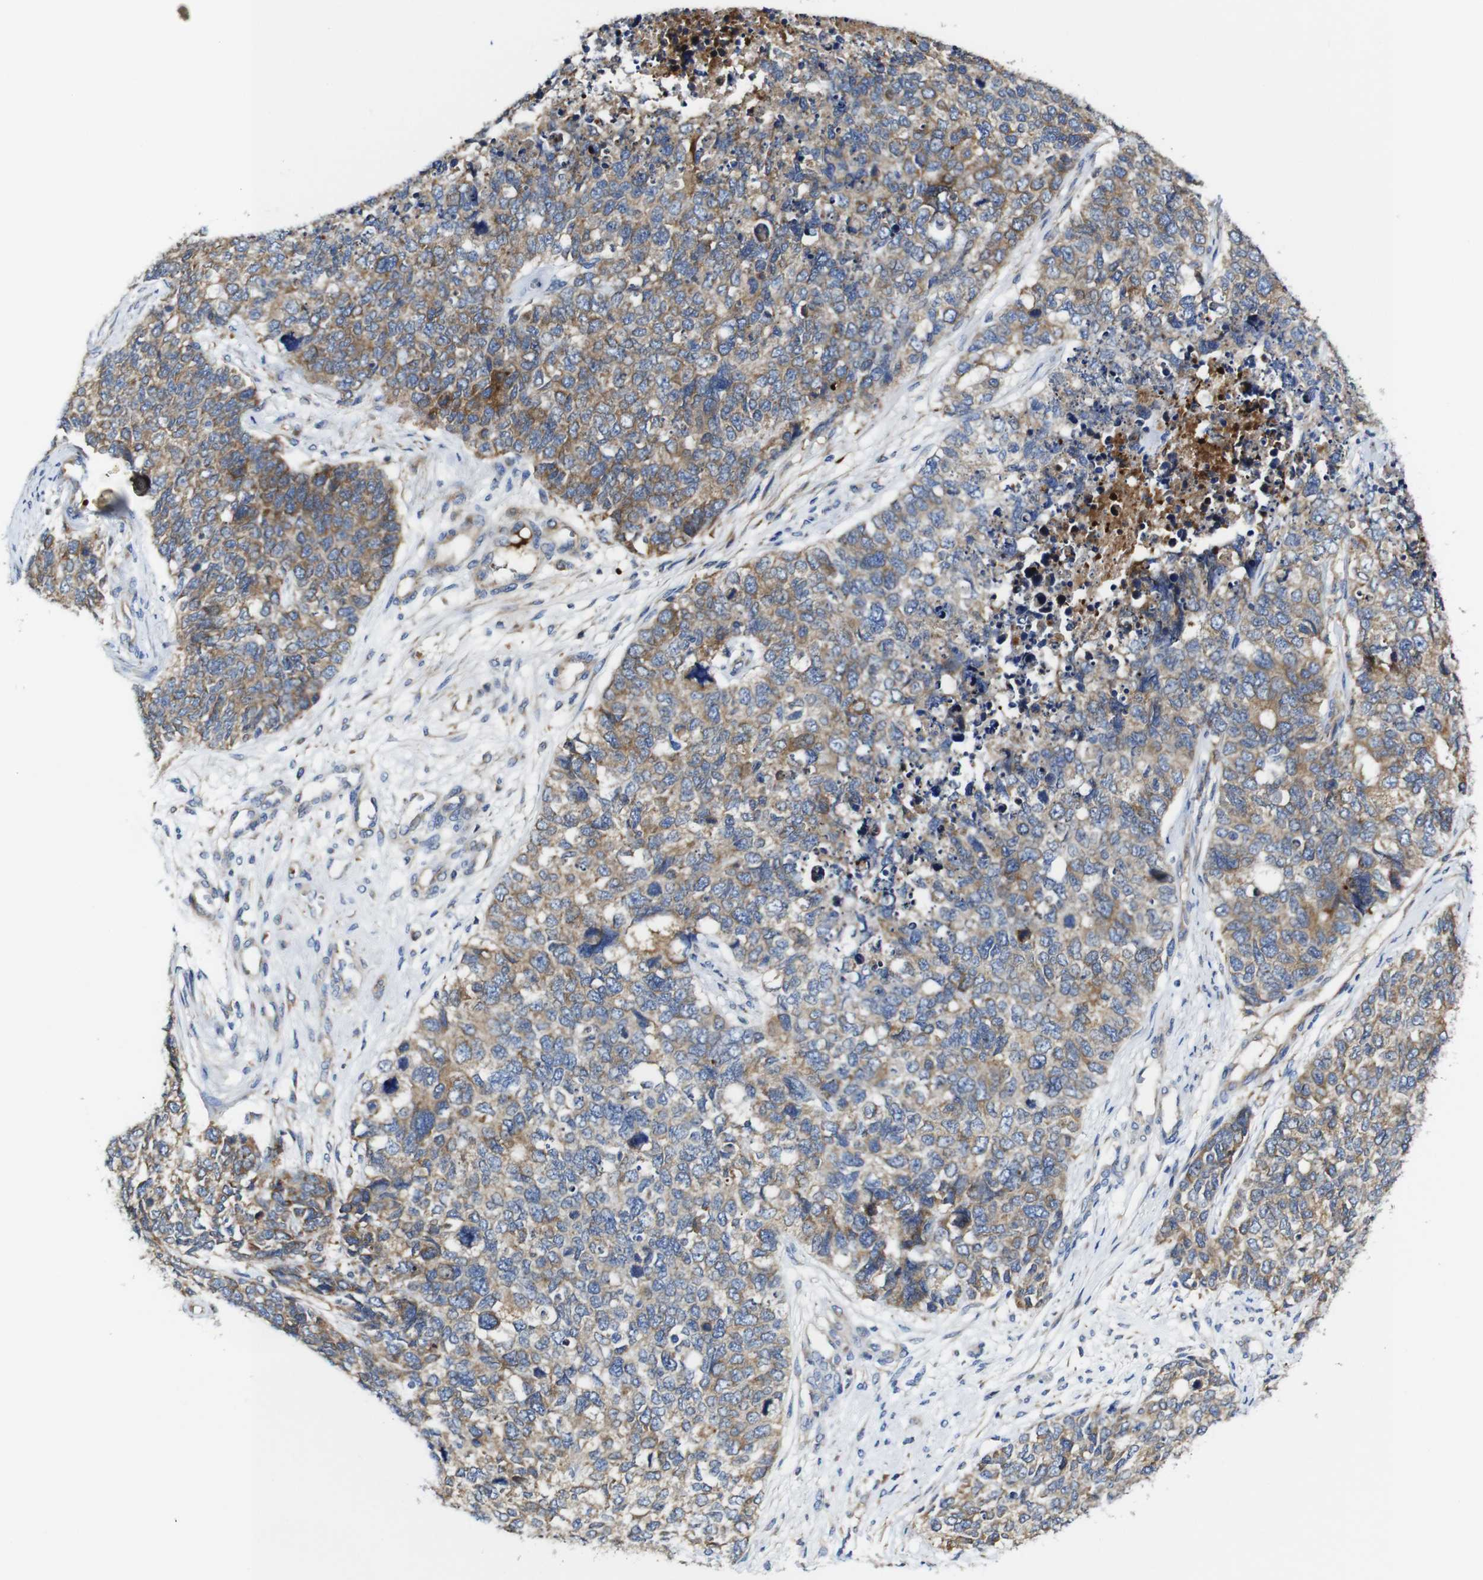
{"staining": {"intensity": "moderate", "quantity": "25%-75%", "location": "cytoplasmic/membranous"}, "tissue": "cervical cancer", "cell_type": "Tumor cells", "image_type": "cancer", "snomed": [{"axis": "morphology", "description": "Squamous cell carcinoma, NOS"}, {"axis": "topography", "description": "Cervix"}], "caption": "Protein analysis of cervical cancer tissue reveals moderate cytoplasmic/membranous expression in approximately 25%-75% of tumor cells.", "gene": "CLCC1", "patient": {"sex": "female", "age": 63}}